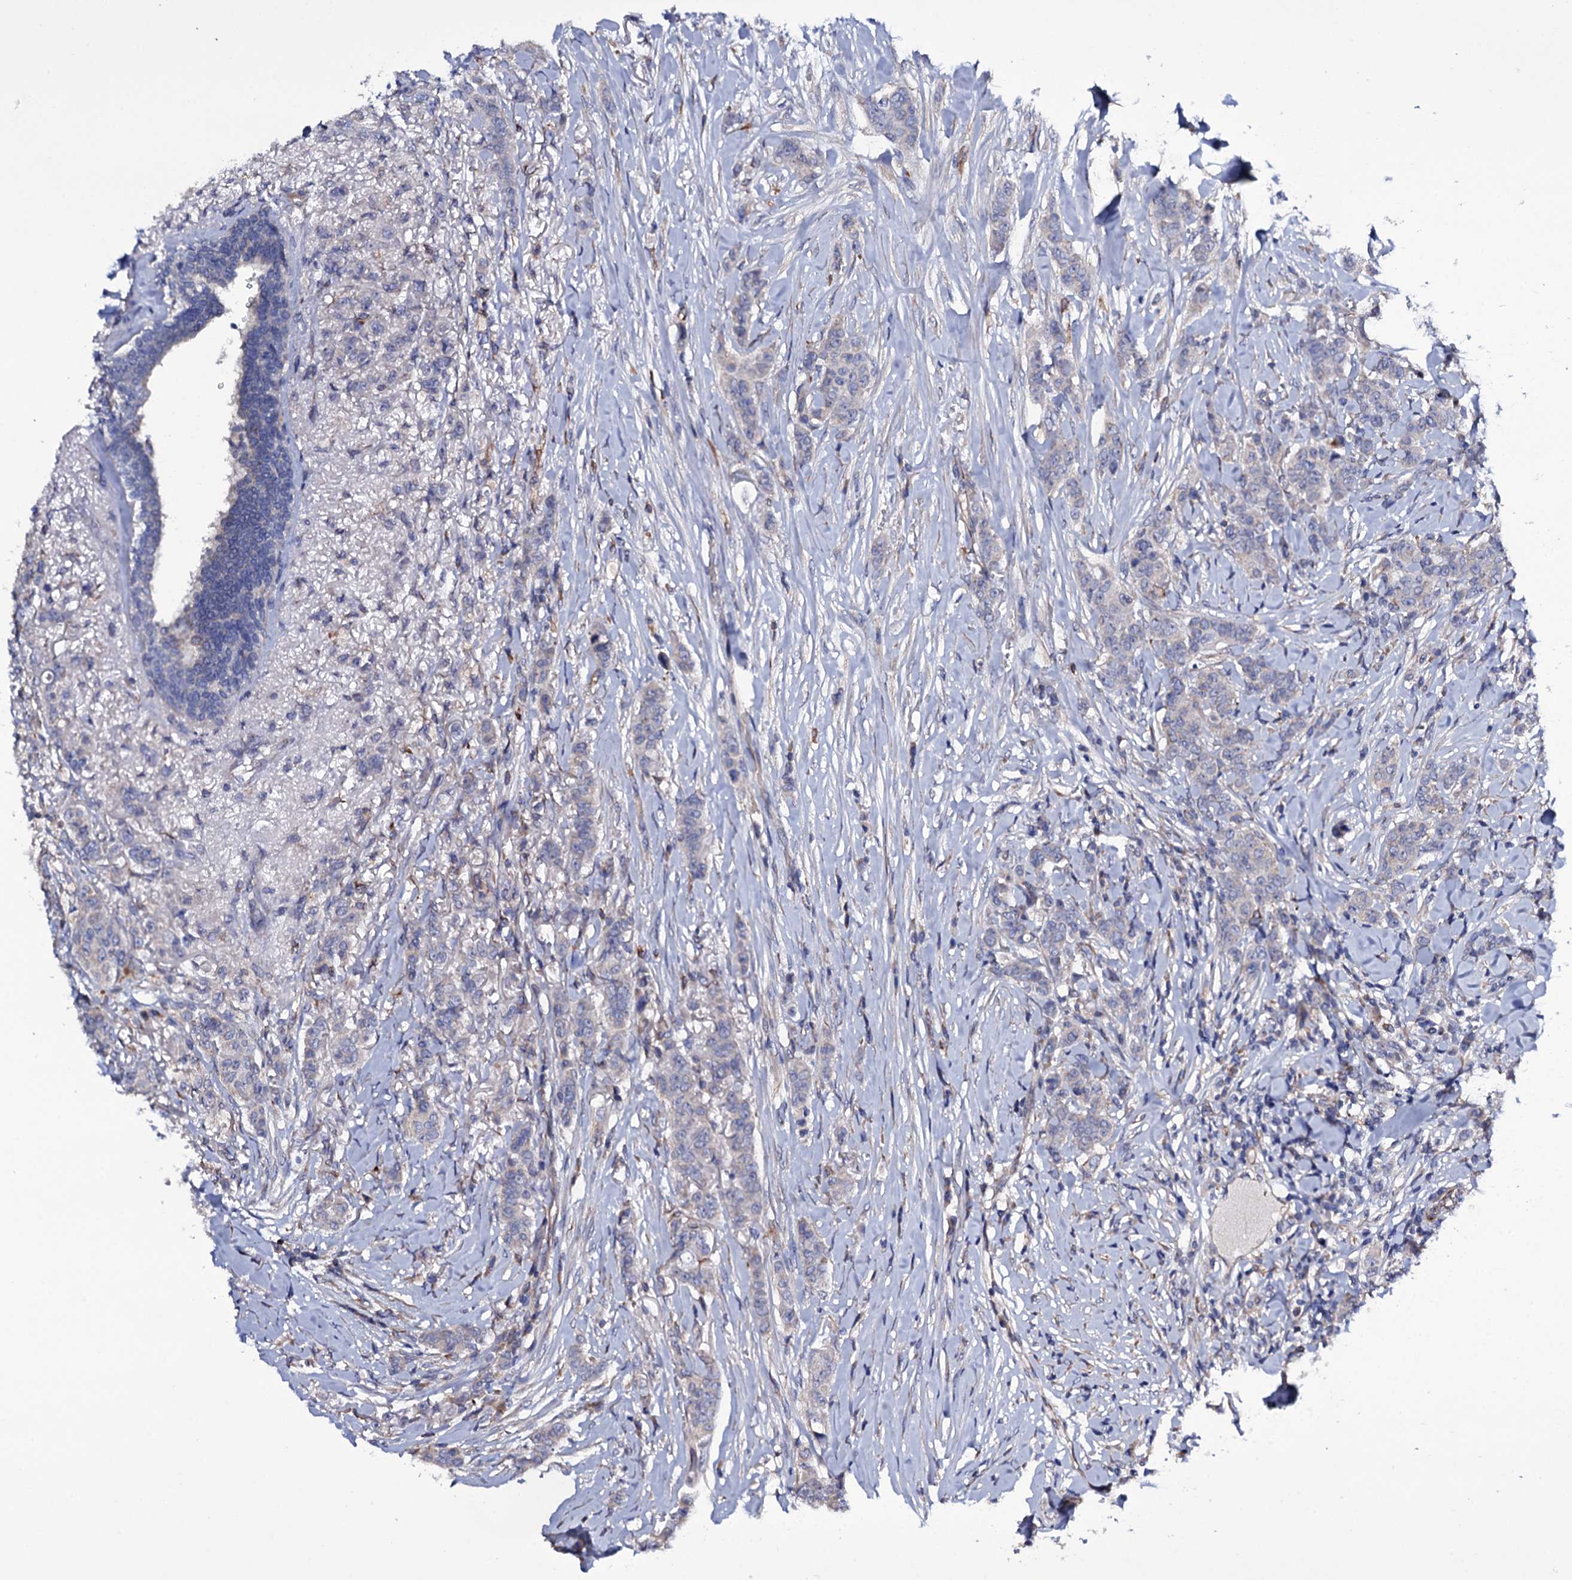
{"staining": {"intensity": "negative", "quantity": "none", "location": "none"}, "tissue": "breast cancer", "cell_type": "Tumor cells", "image_type": "cancer", "snomed": [{"axis": "morphology", "description": "Duct carcinoma"}, {"axis": "topography", "description": "Breast"}], "caption": "There is no significant positivity in tumor cells of breast invasive ductal carcinoma. Nuclei are stained in blue.", "gene": "BCL2L14", "patient": {"sex": "female", "age": 40}}